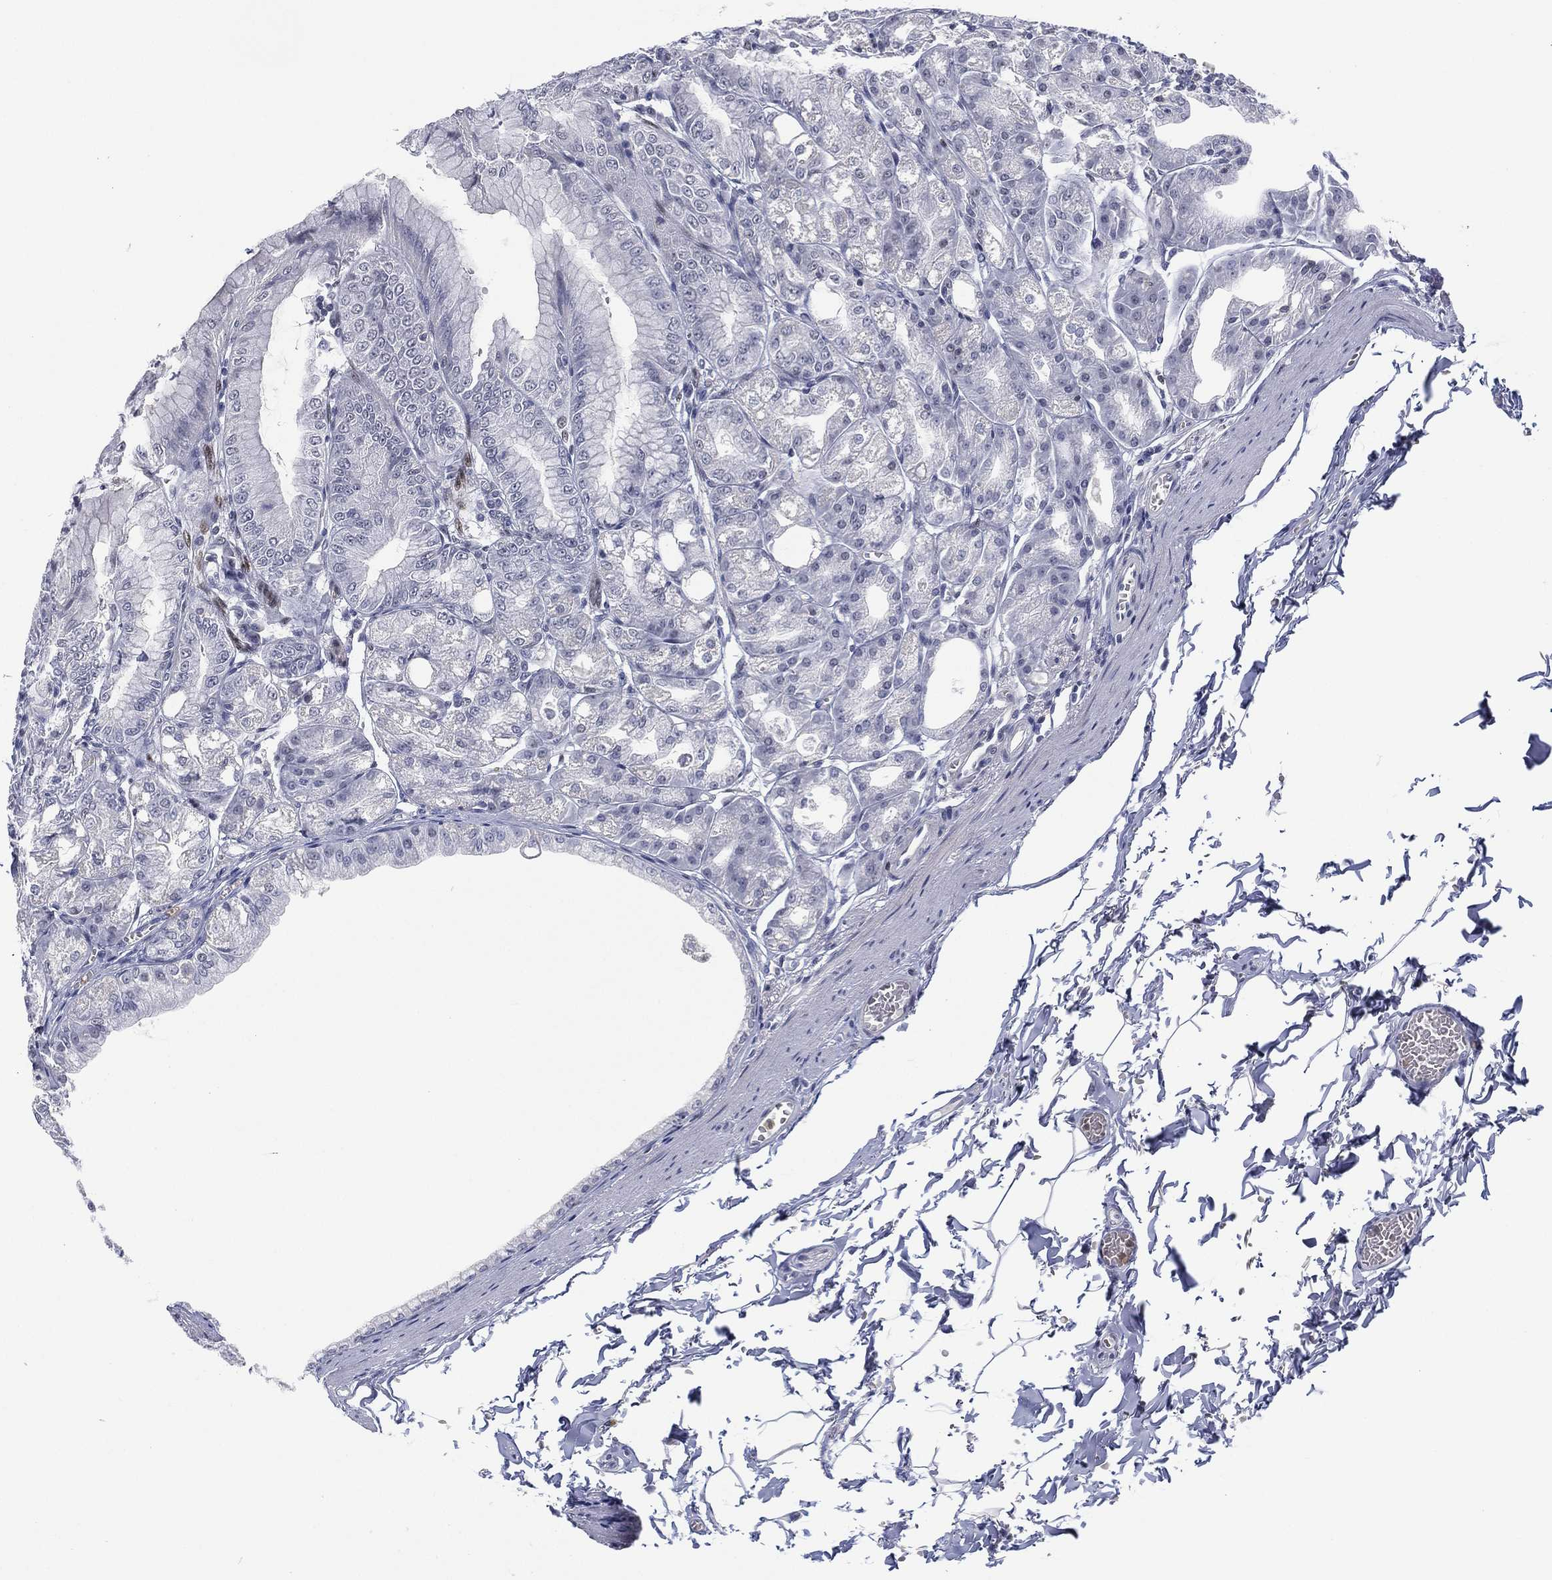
{"staining": {"intensity": "negative", "quantity": "none", "location": "none"}, "tissue": "stomach", "cell_type": "Glandular cells", "image_type": "normal", "snomed": [{"axis": "morphology", "description": "Normal tissue, NOS"}, {"axis": "topography", "description": "Stomach"}], "caption": "A high-resolution micrograph shows immunohistochemistry (IHC) staining of benign stomach, which shows no significant positivity in glandular cells.", "gene": "ZNF711", "patient": {"sex": "male", "age": 71}}